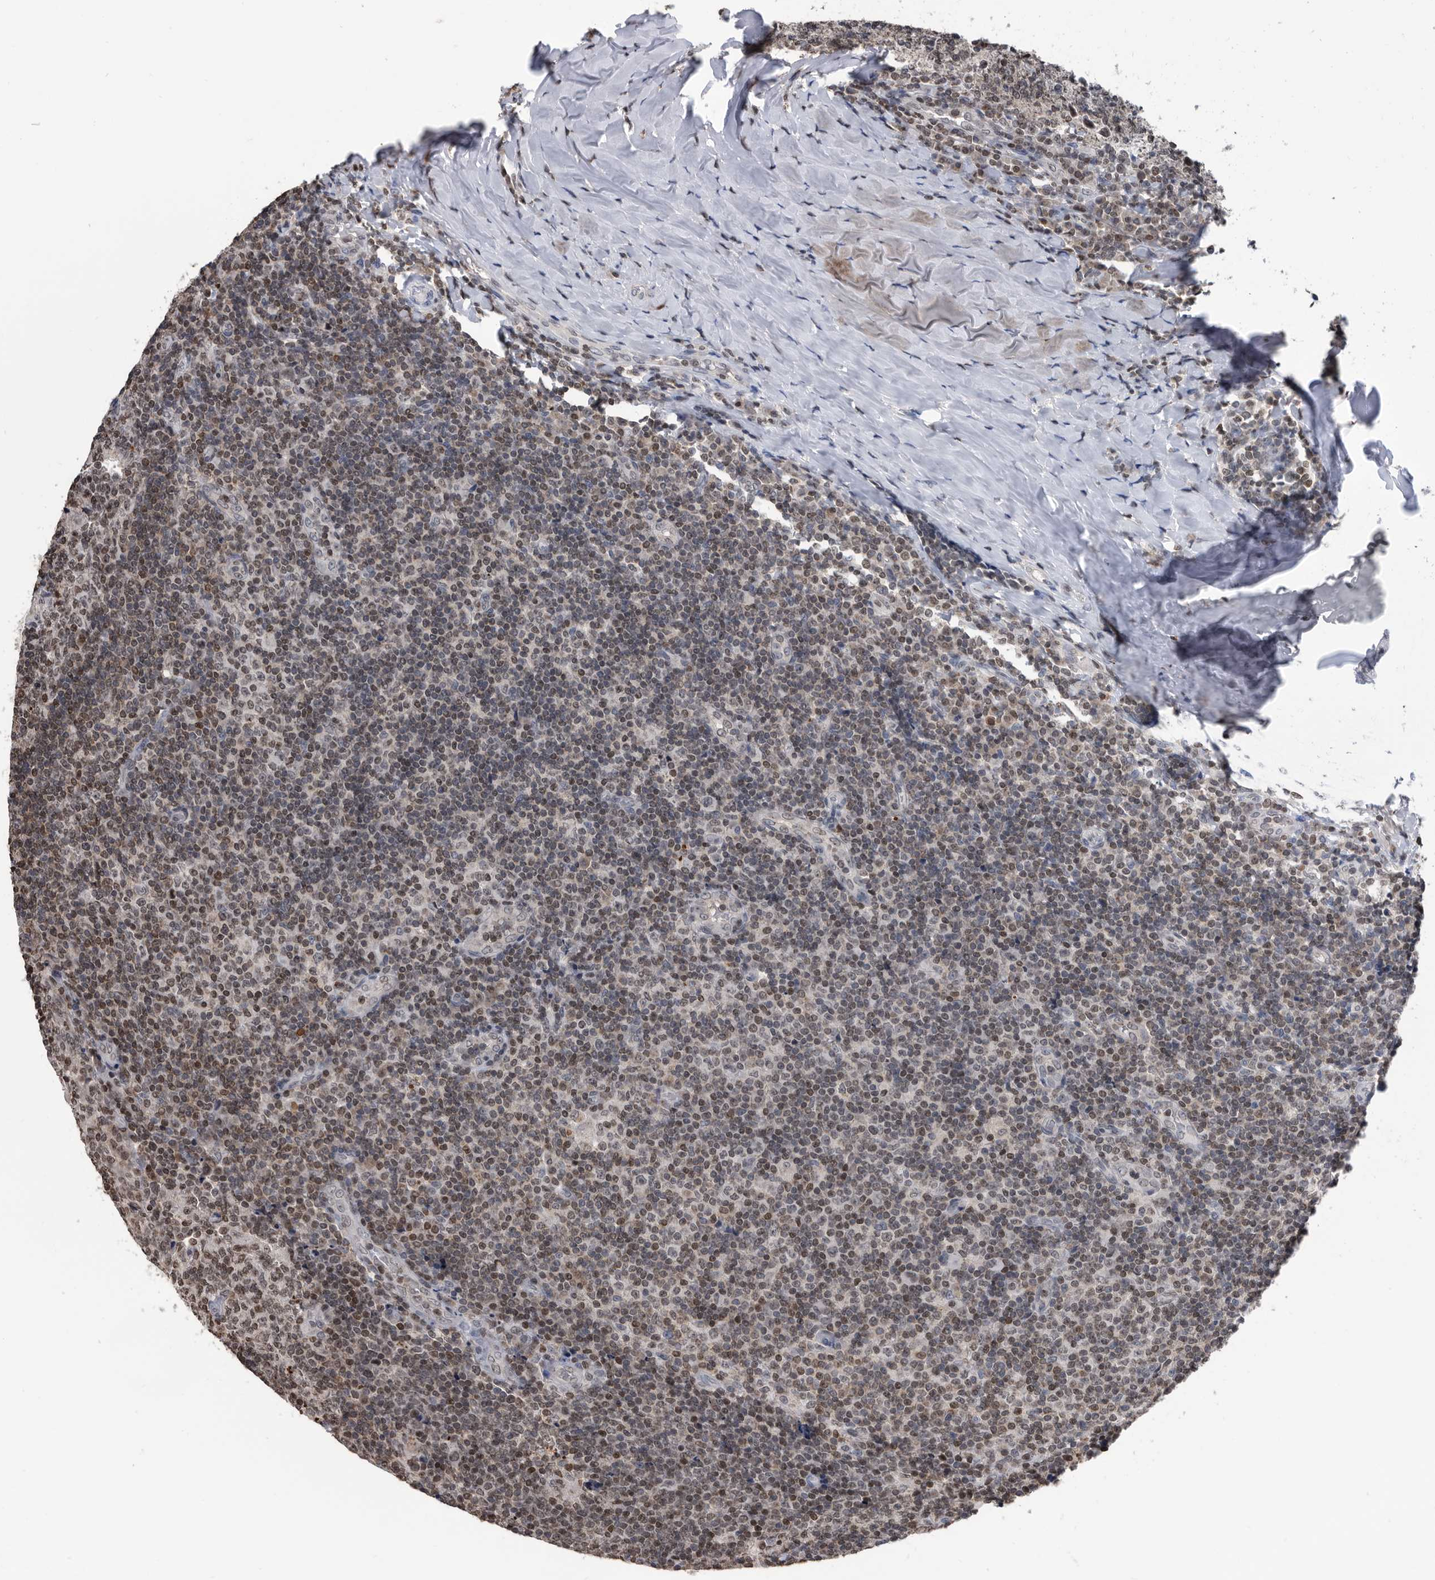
{"staining": {"intensity": "weak", "quantity": "25%-75%", "location": "nuclear"}, "tissue": "tonsil", "cell_type": "Germinal center cells", "image_type": "normal", "snomed": [{"axis": "morphology", "description": "Normal tissue, NOS"}, {"axis": "topography", "description": "Tonsil"}], "caption": "High-magnification brightfield microscopy of unremarkable tonsil stained with DAB (brown) and counterstained with hematoxylin (blue). germinal center cells exhibit weak nuclear expression is present in about25%-75% of cells.", "gene": "TSTD1", "patient": {"sex": "female", "age": 19}}